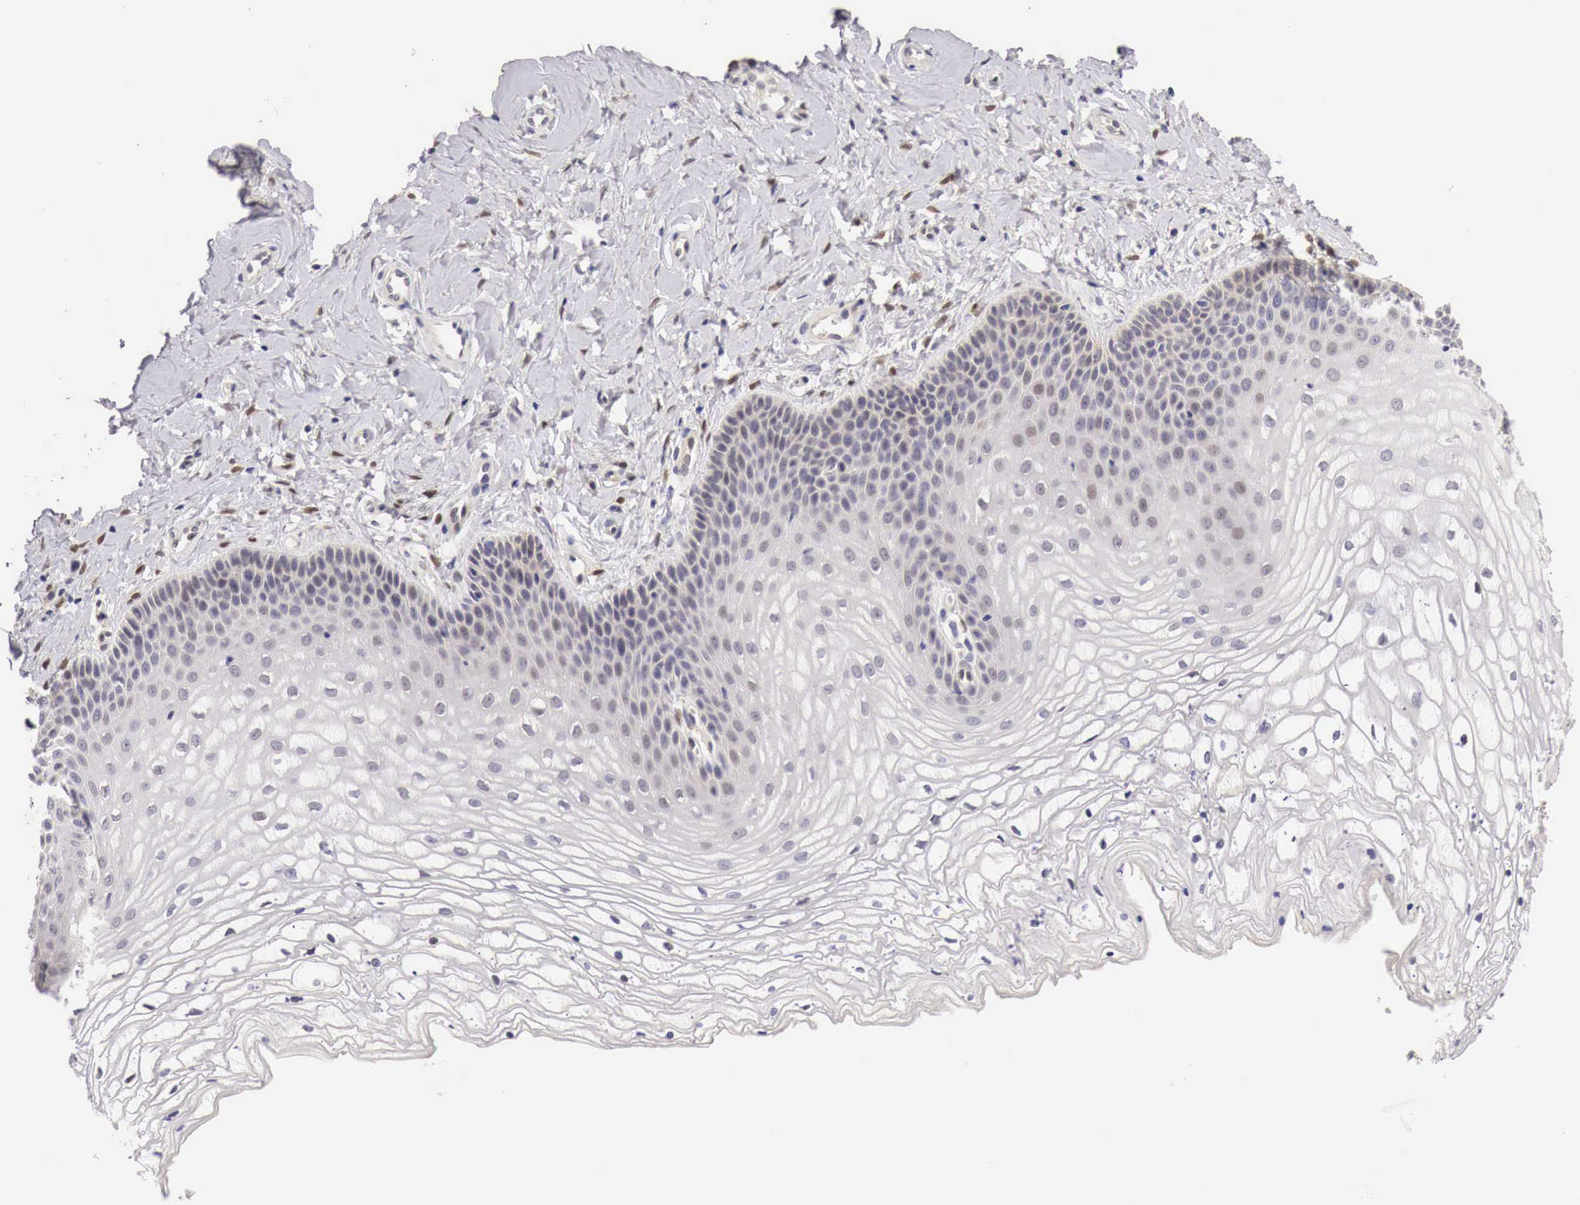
{"staining": {"intensity": "weak", "quantity": "<25%", "location": "cytoplasmic/membranous"}, "tissue": "vagina", "cell_type": "Squamous epithelial cells", "image_type": "normal", "snomed": [{"axis": "morphology", "description": "Normal tissue, NOS"}, {"axis": "topography", "description": "Vagina"}], "caption": "Micrograph shows no significant protein expression in squamous epithelial cells of normal vagina.", "gene": "CASP3", "patient": {"sex": "female", "age": 68}}